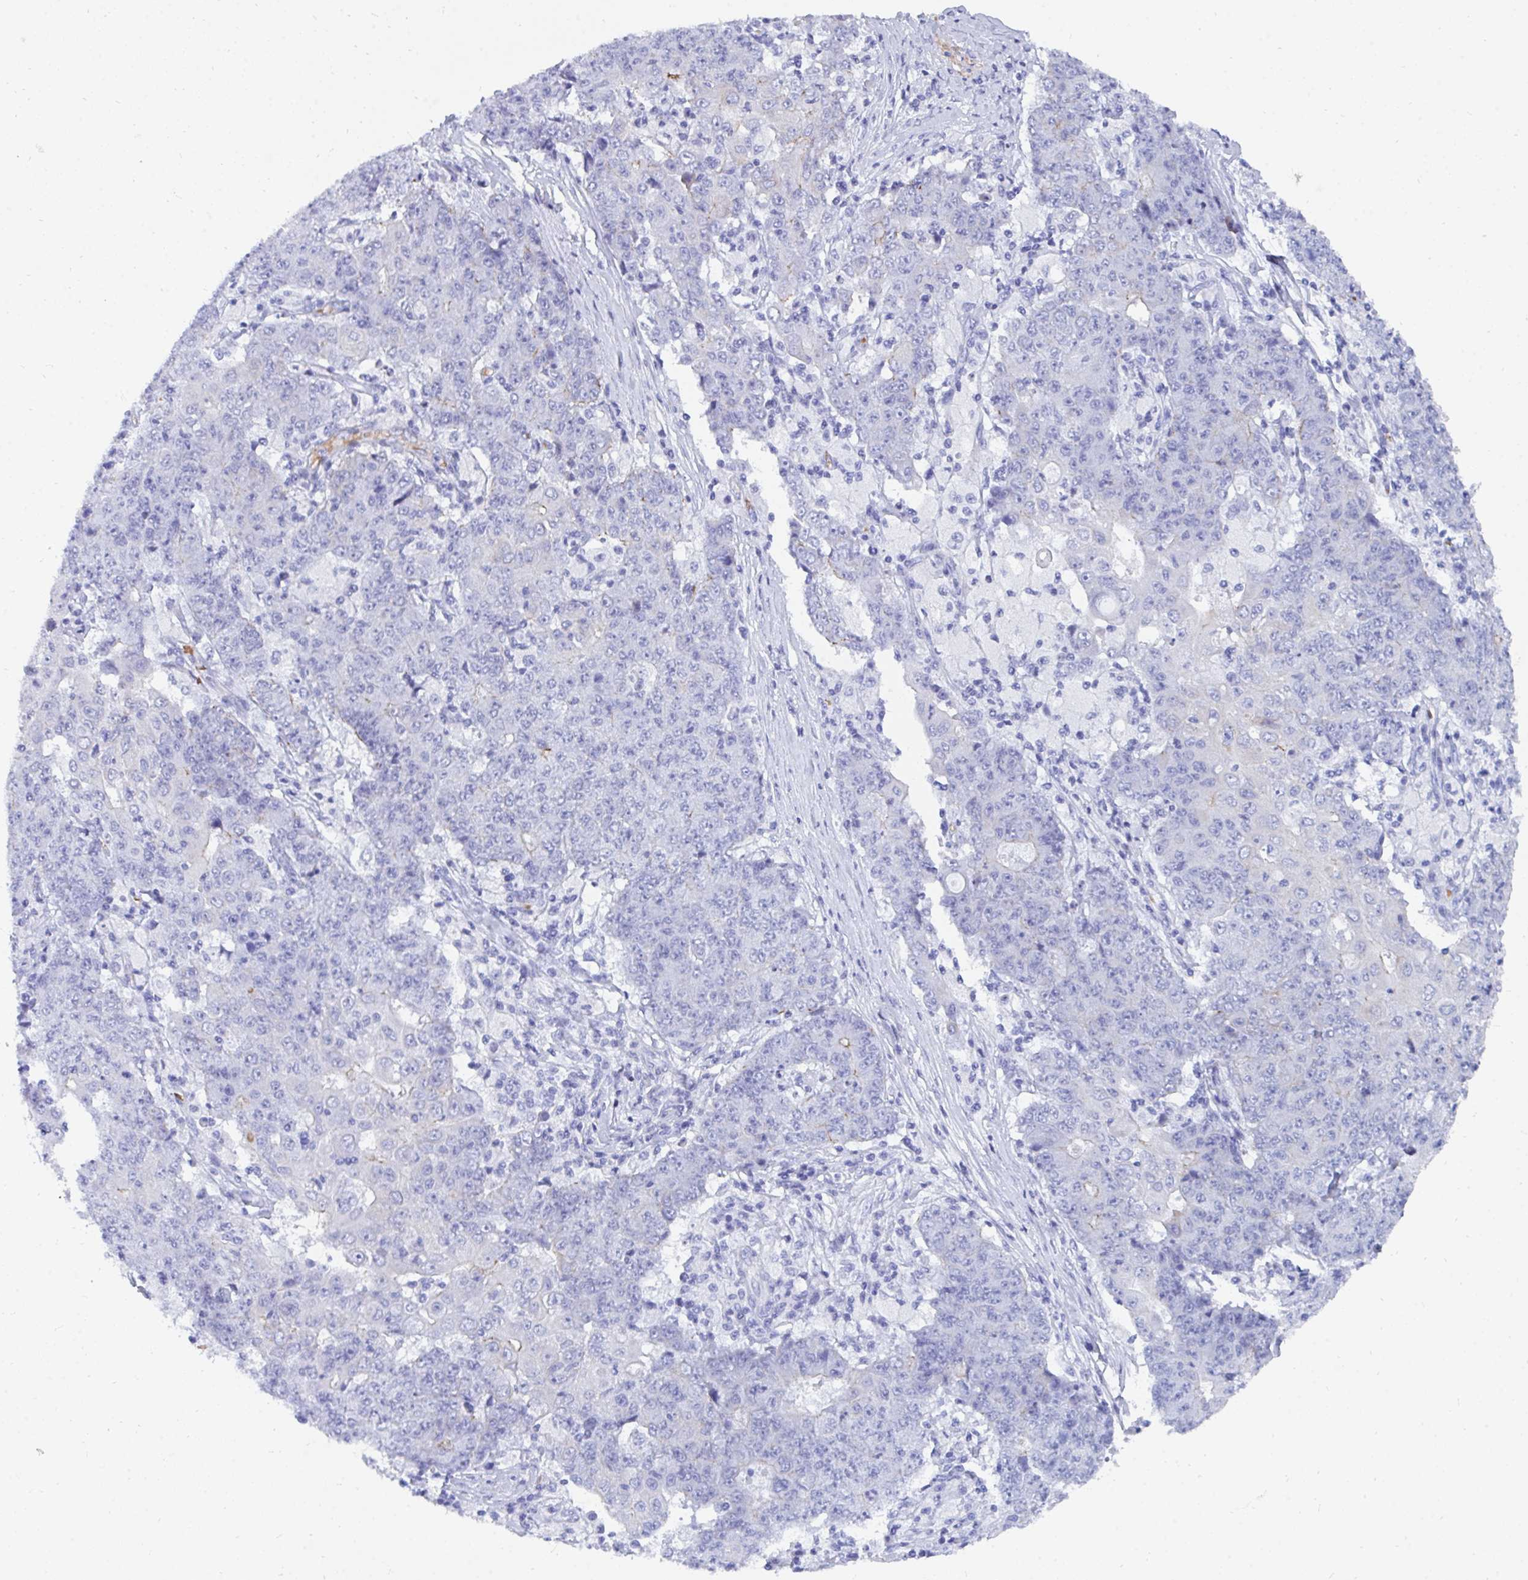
{"staining": {"intensity": "negative", "quantity": "none", "location": "none"}, "tissue": "ovarian cancer", "cell_type": "Tumor cells", "image_type": "cancer", "snomed": [{"axis": "morphology", "description": "Carcinoma, endometroid"}, {"axis": "topography", "description": "Ovary"}], "caption": "Immunohistochemistry image of human ovarian endometroid carcinoma stained for a protein (brown), which displays no staining in tumor cells. Brightfield microscopy of immunohistochemistry stained with DAB (brown) and hematoxylin (blue), captured at high magnification.", "gene": "MROH2B", "patient": {"sex": "female", "age": 42}}